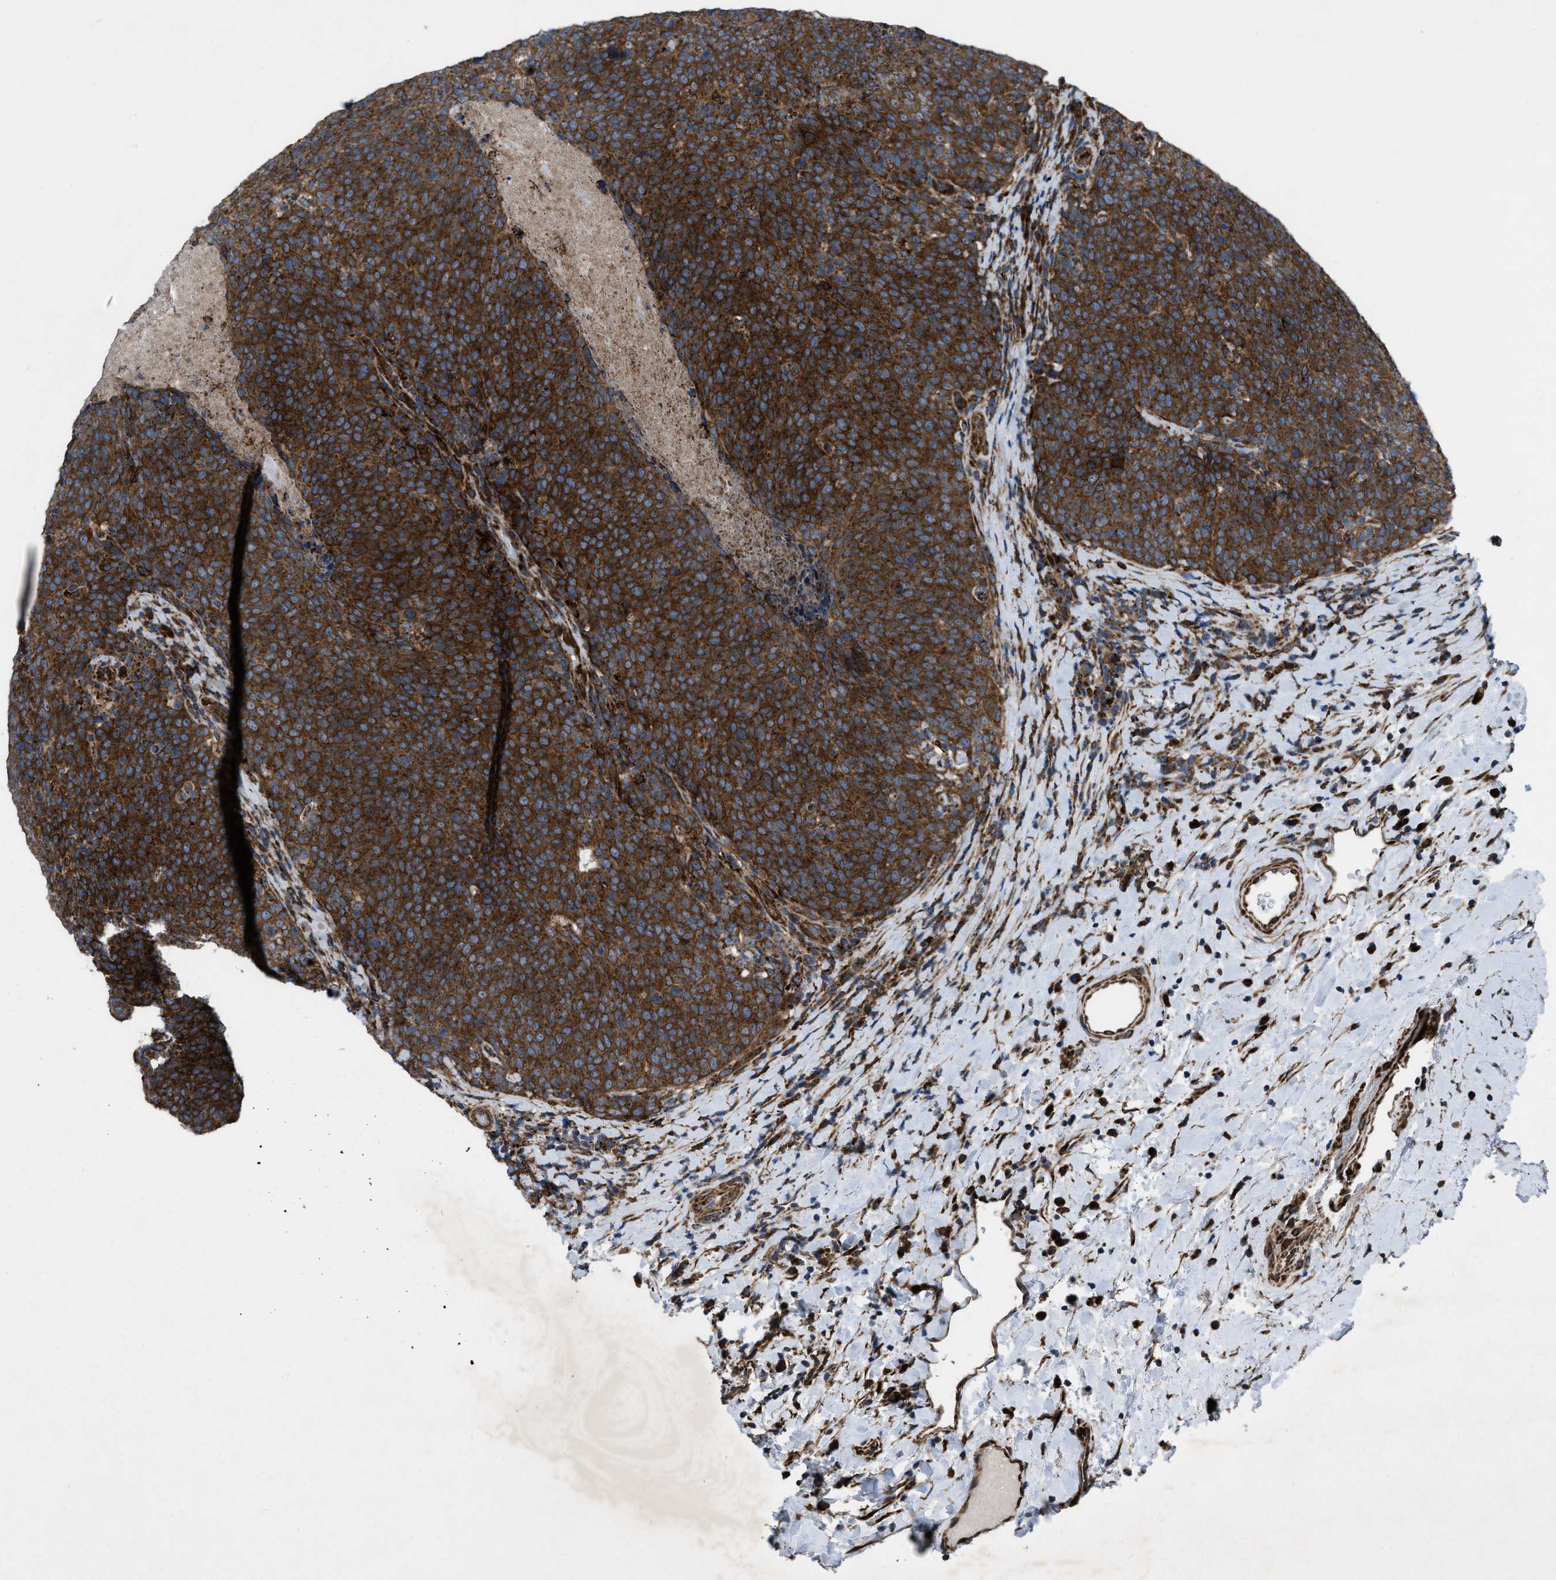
{"staining": {"intensity": "strong", "quantity": ">75%", "location": "cytoplasmic/membranous"}, "tissue": "head and neck cancer", "cell_type": "Tumor cells", "image_type": "cancer", "snomed": [{"axis": "morphology", "description": "Squamous cell carcinoma, NOS"}, {"axis": "morphology", "description": "Squamous cell carcinoma, metastatic, NOS"}, {"axis": "topography", "description": "Lymph node"}, {"axis": "topography", "description": "Head-Neck"}], "caption": "Head and neck squamous cell carcinoma stained for a protein (brown) displays strong cytoplasmic/membranous positive expression in about >75% of tumor cells.", "gene": "PER3", "patient": {"sex": "male", "age": 62}}